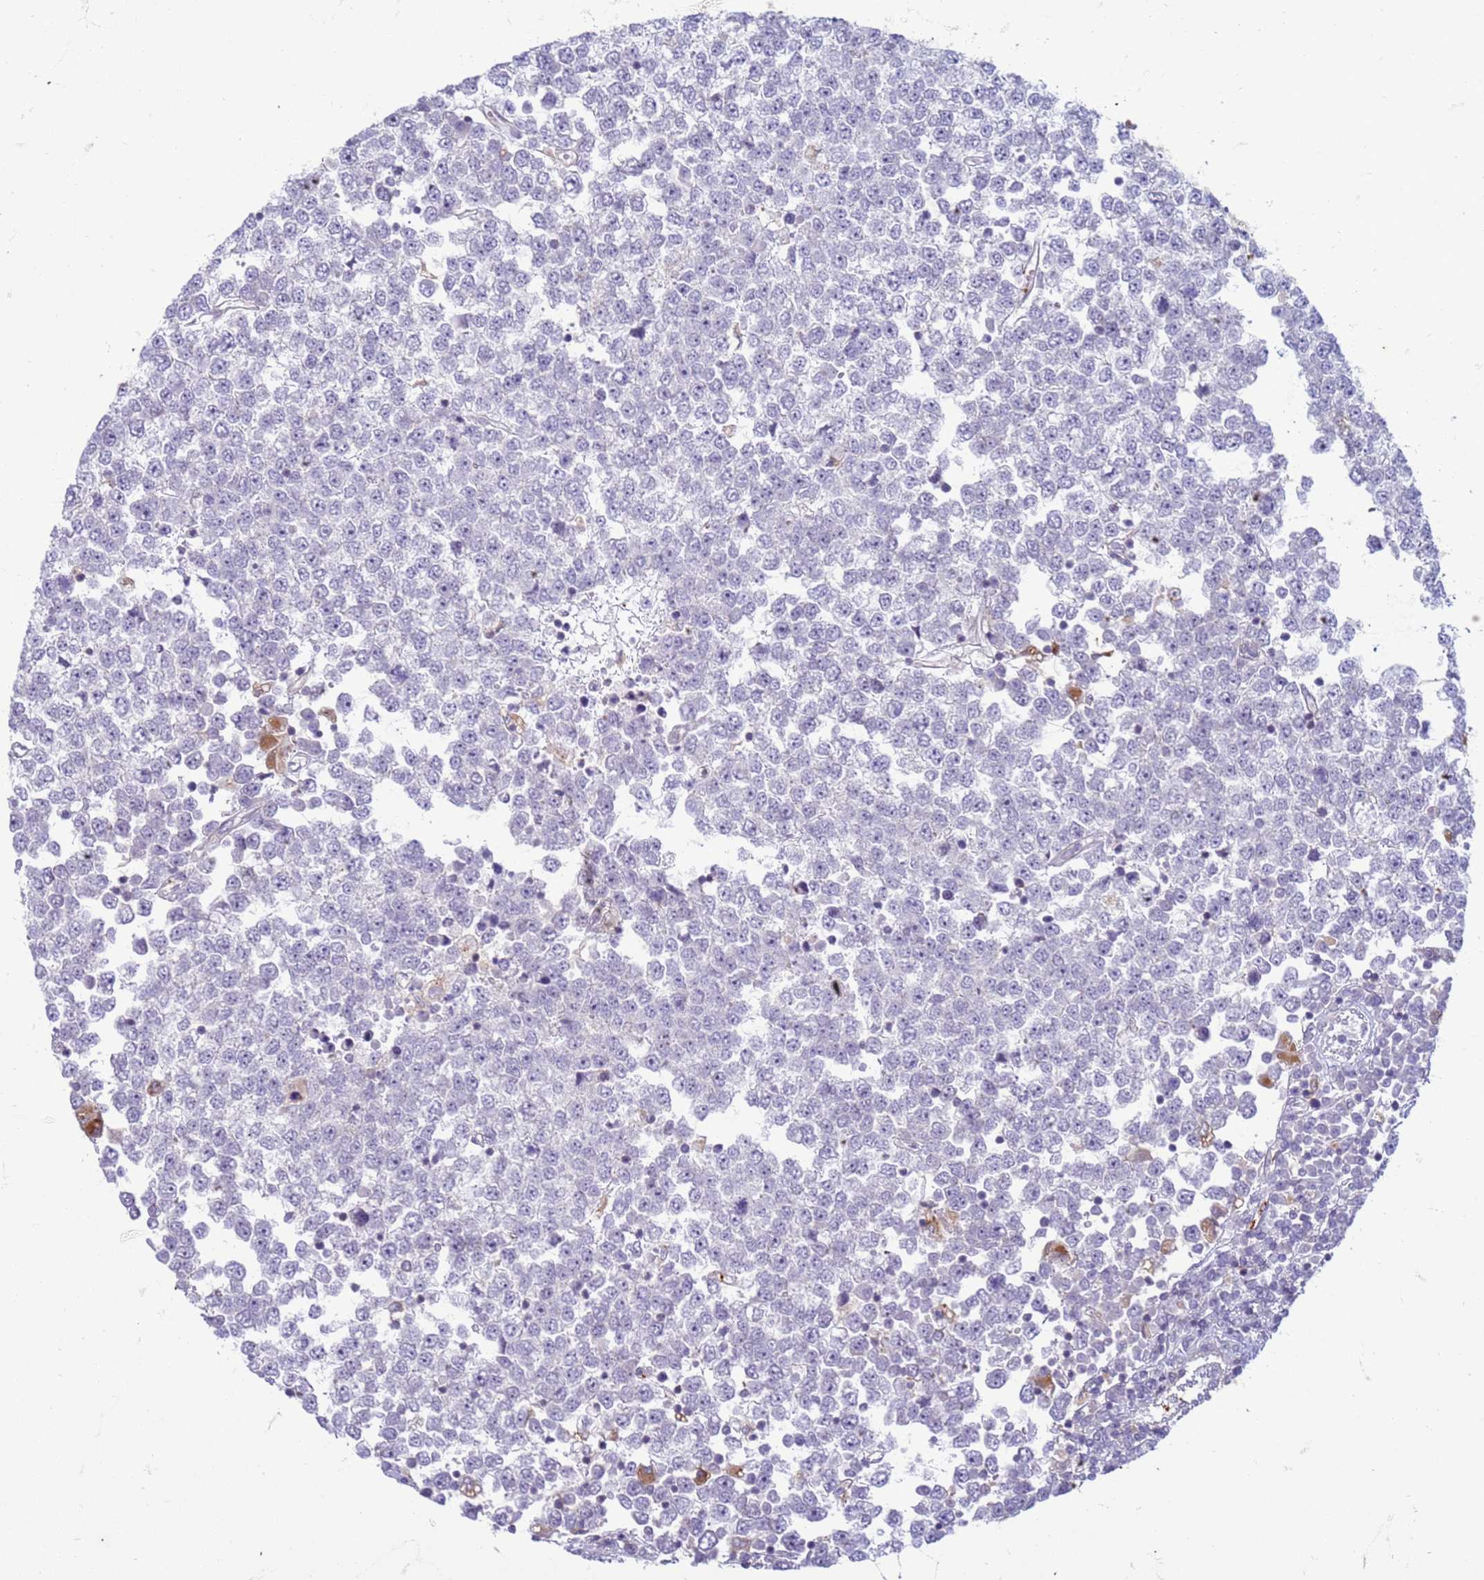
{"staining": {"intensity": "negative", "quantity": "none", "location": "none"}, "tissue": "testis cancer", "cell_type": "Tumor cells", "image_type": "cancer", "snomed": [{"axis": "morphology", "description": "Seminoma, NOS"}, {"axis": "topography", "description": "Testis"}], "caption": "The photomicrograph displays no significant expression in tumor cells of testis cancer (seminoma).", "gene": "SLC15A3", "patient": {"sex": "male", "age": 65}}